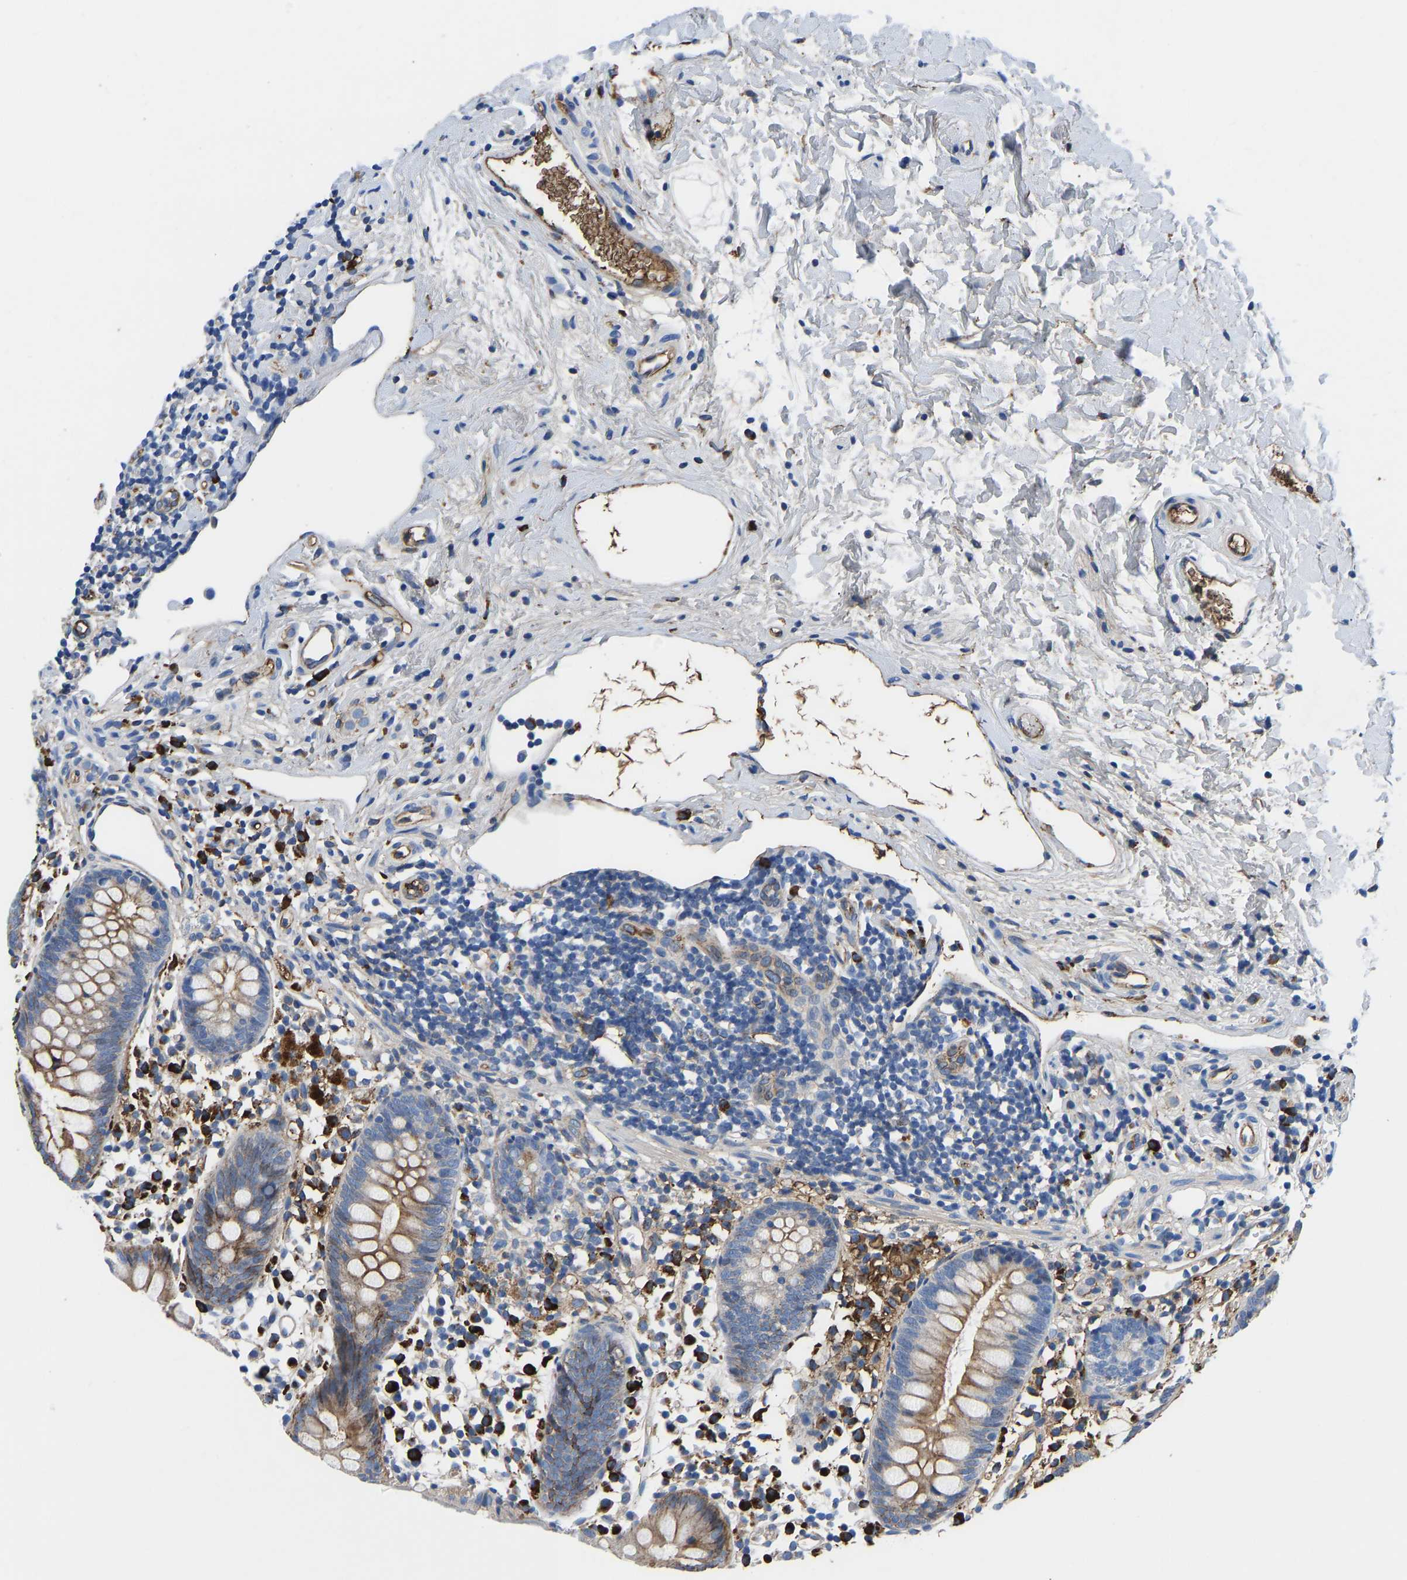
{"staining": {"intensity": "weak", "quantity": "25%-75%", "location": "cytoplasmic/membranous"}, "tissue": "appendix", "cell_type": "Glandular cells", "image_type": "normal", "snomed": [{"axis": "morphology", "description": "Normal tissue, NOS"}, {"axis": "topography", "description": "Appendix"}], "caption": "Immunohistochemistry (IHC) histopathology image of unremarkable human appendix stained for a protein (brown), which displays low levels of weak cytoplasmic/membranous expression in about 25%-75% of glandular cells.", "gene": "HSPG2", "patient": {"sex": "female", "age": 20}}